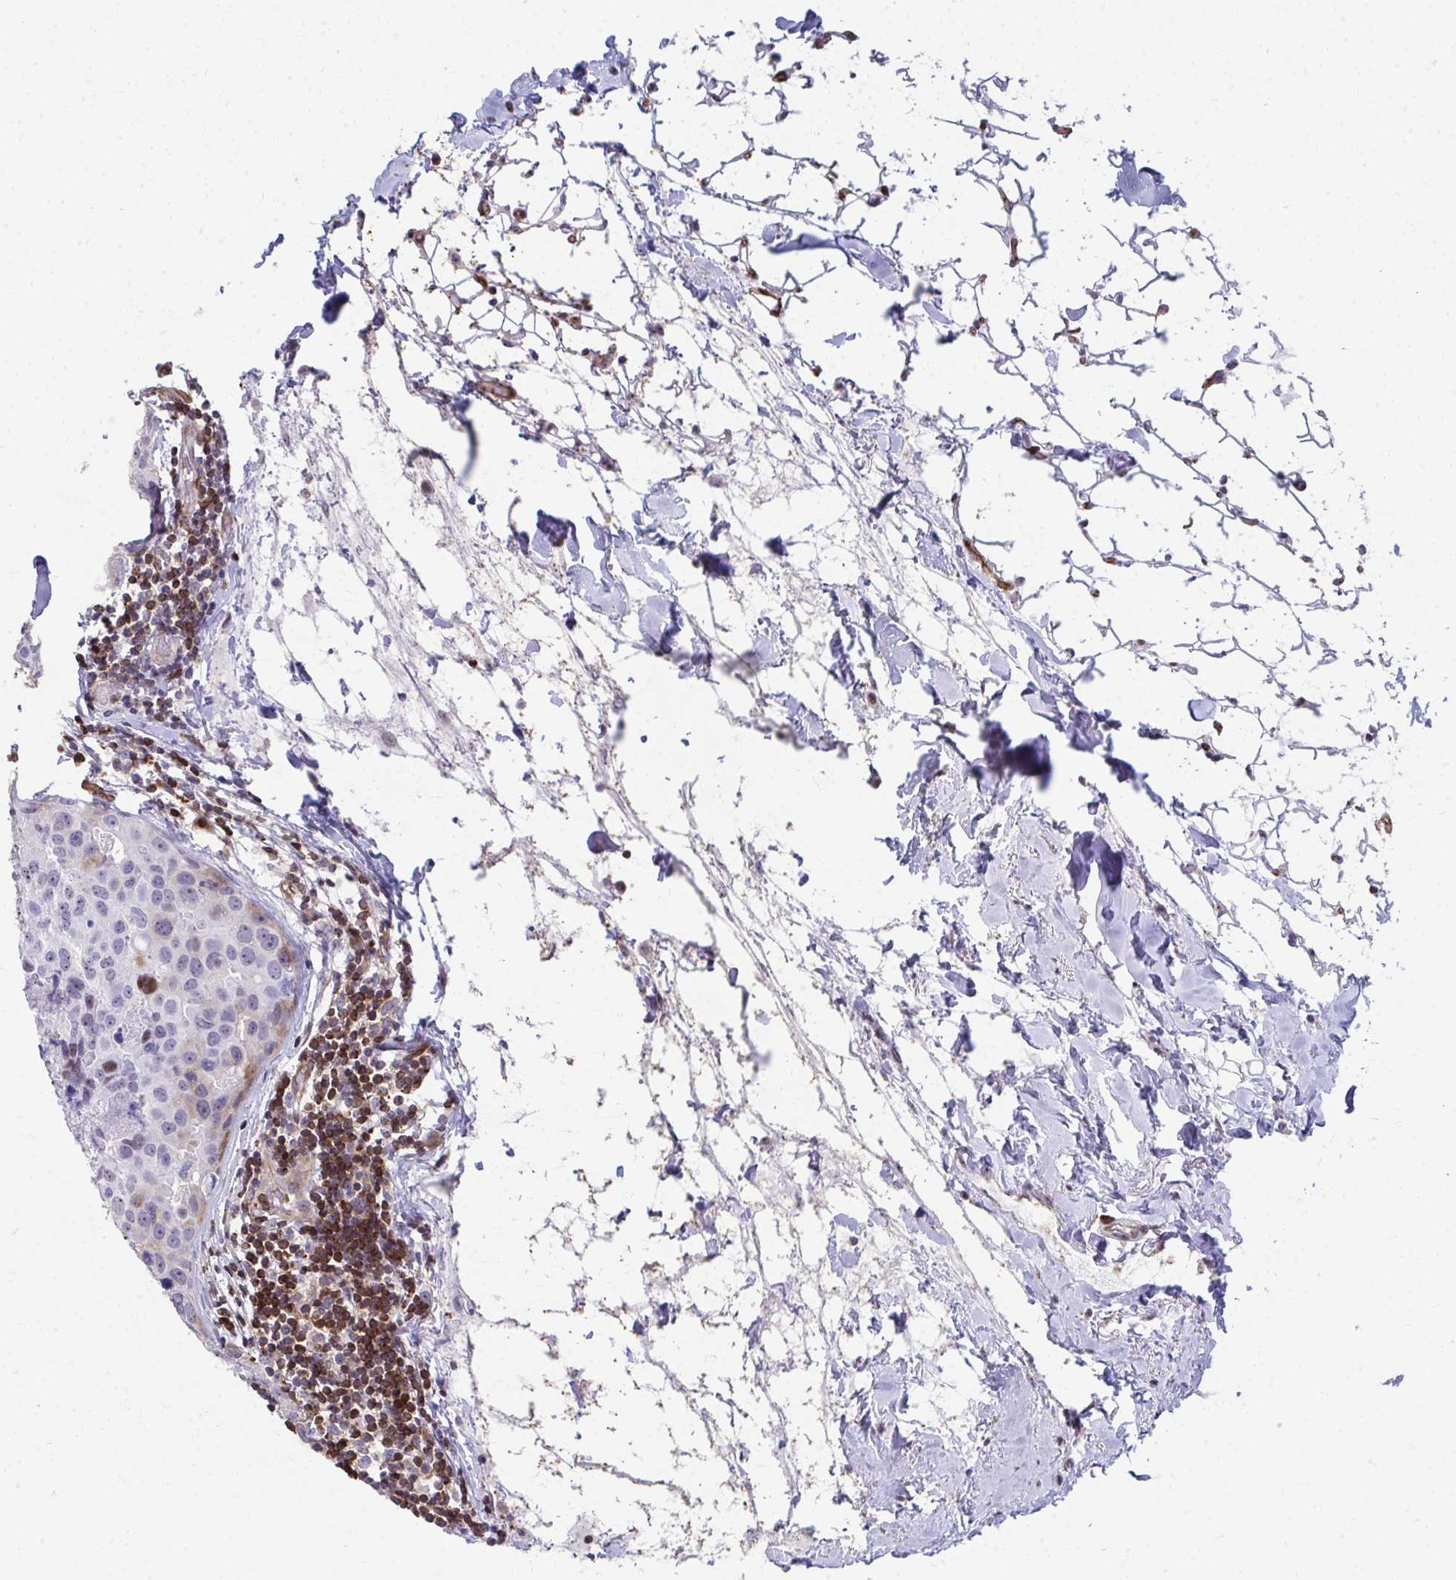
{"staining": {"intensity": "moderate", "quantity": "25%-75%", "location": "cytoplasmic/membranous,nuclear"}, "tissue": "breast cancer", "cell_type": "Tumor cells", "image_type": "cancer", "snomed": [{"axis": "morphology", "description": "Duct carcinoma"}, {"axis": "topography", "description": "Breast"}], "caption": "An image of human breast cancer (invasive ductal carcinoma) stained for a protein demonstrates moderate cytoplasmic/membranous and nuclear brown staining in tumor cells. The staining was performed using DAB to visualize the protein expression in brown, while the nuclei were stained in blue with hematoxylin (Magnification: 20x).", "gene": "FOXN3", "patient": {"sex": "female", "age": 24}}